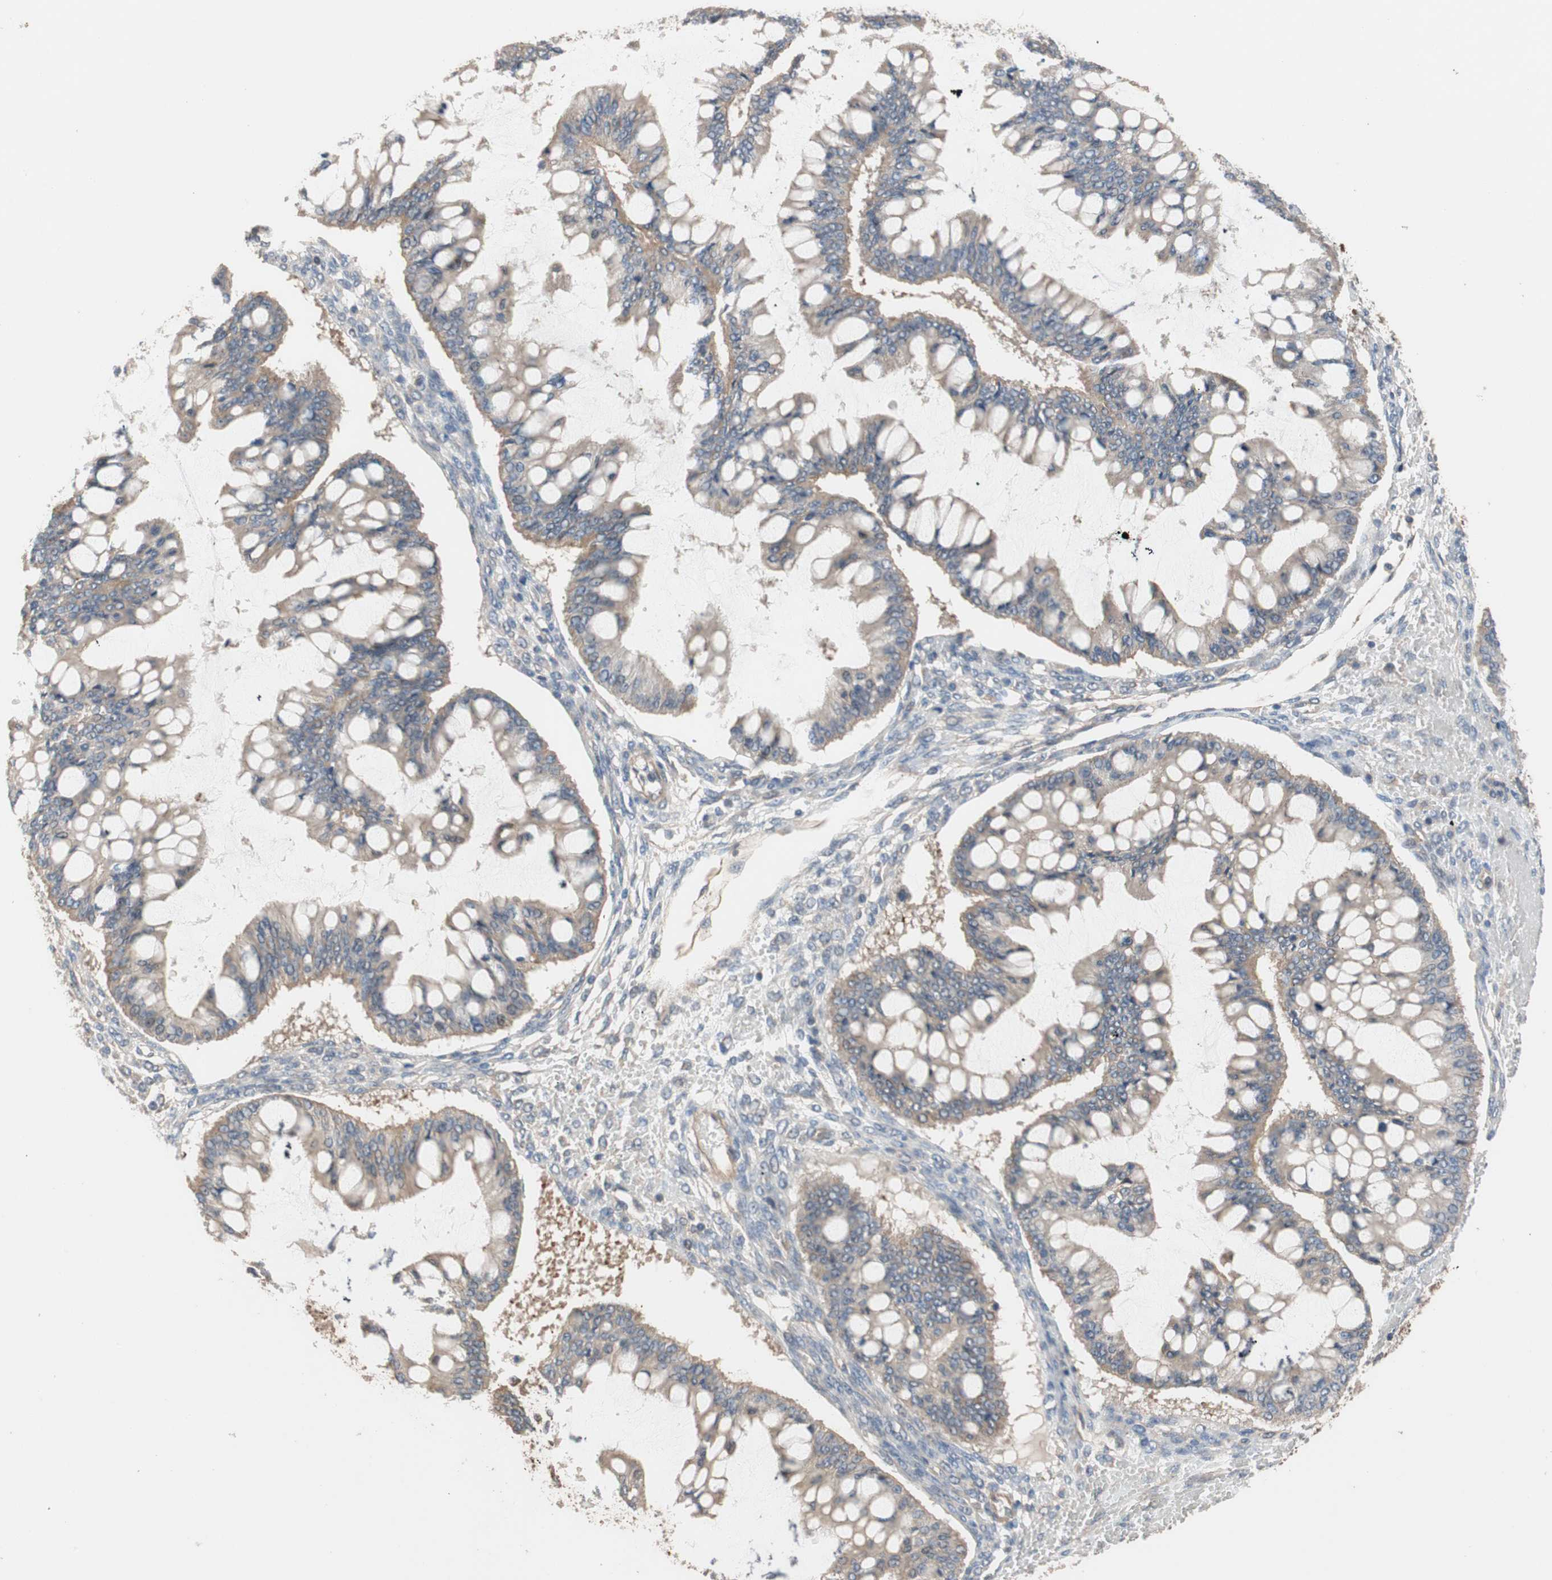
{"staining": {"intensity": "weak", "quantity": ">75%", "location": "cytoplasmic/membranous"}, "tissue": "ovarian cancer", "cell_type": "Tumor cells", "image_type": "cancer", "snomed": [{"axis": "morphology", "description": "Cystadenocarcinoma, mucinous, NOS"}, {"axis": "topography", "description": "Ovary"}], "caption": "Ovarian cancer (mucinous cystadenocarcinoma) stained with immunohistochemistry (IHC) exhibits weak cytoplasmic/membranous positivity in approximately >75% of tumor cells. (brown staining indicates protein expression, while blue staining denotes nuclei).", "gene": "MAP4K2", "patient": {"sex": "female", "age": 73}}